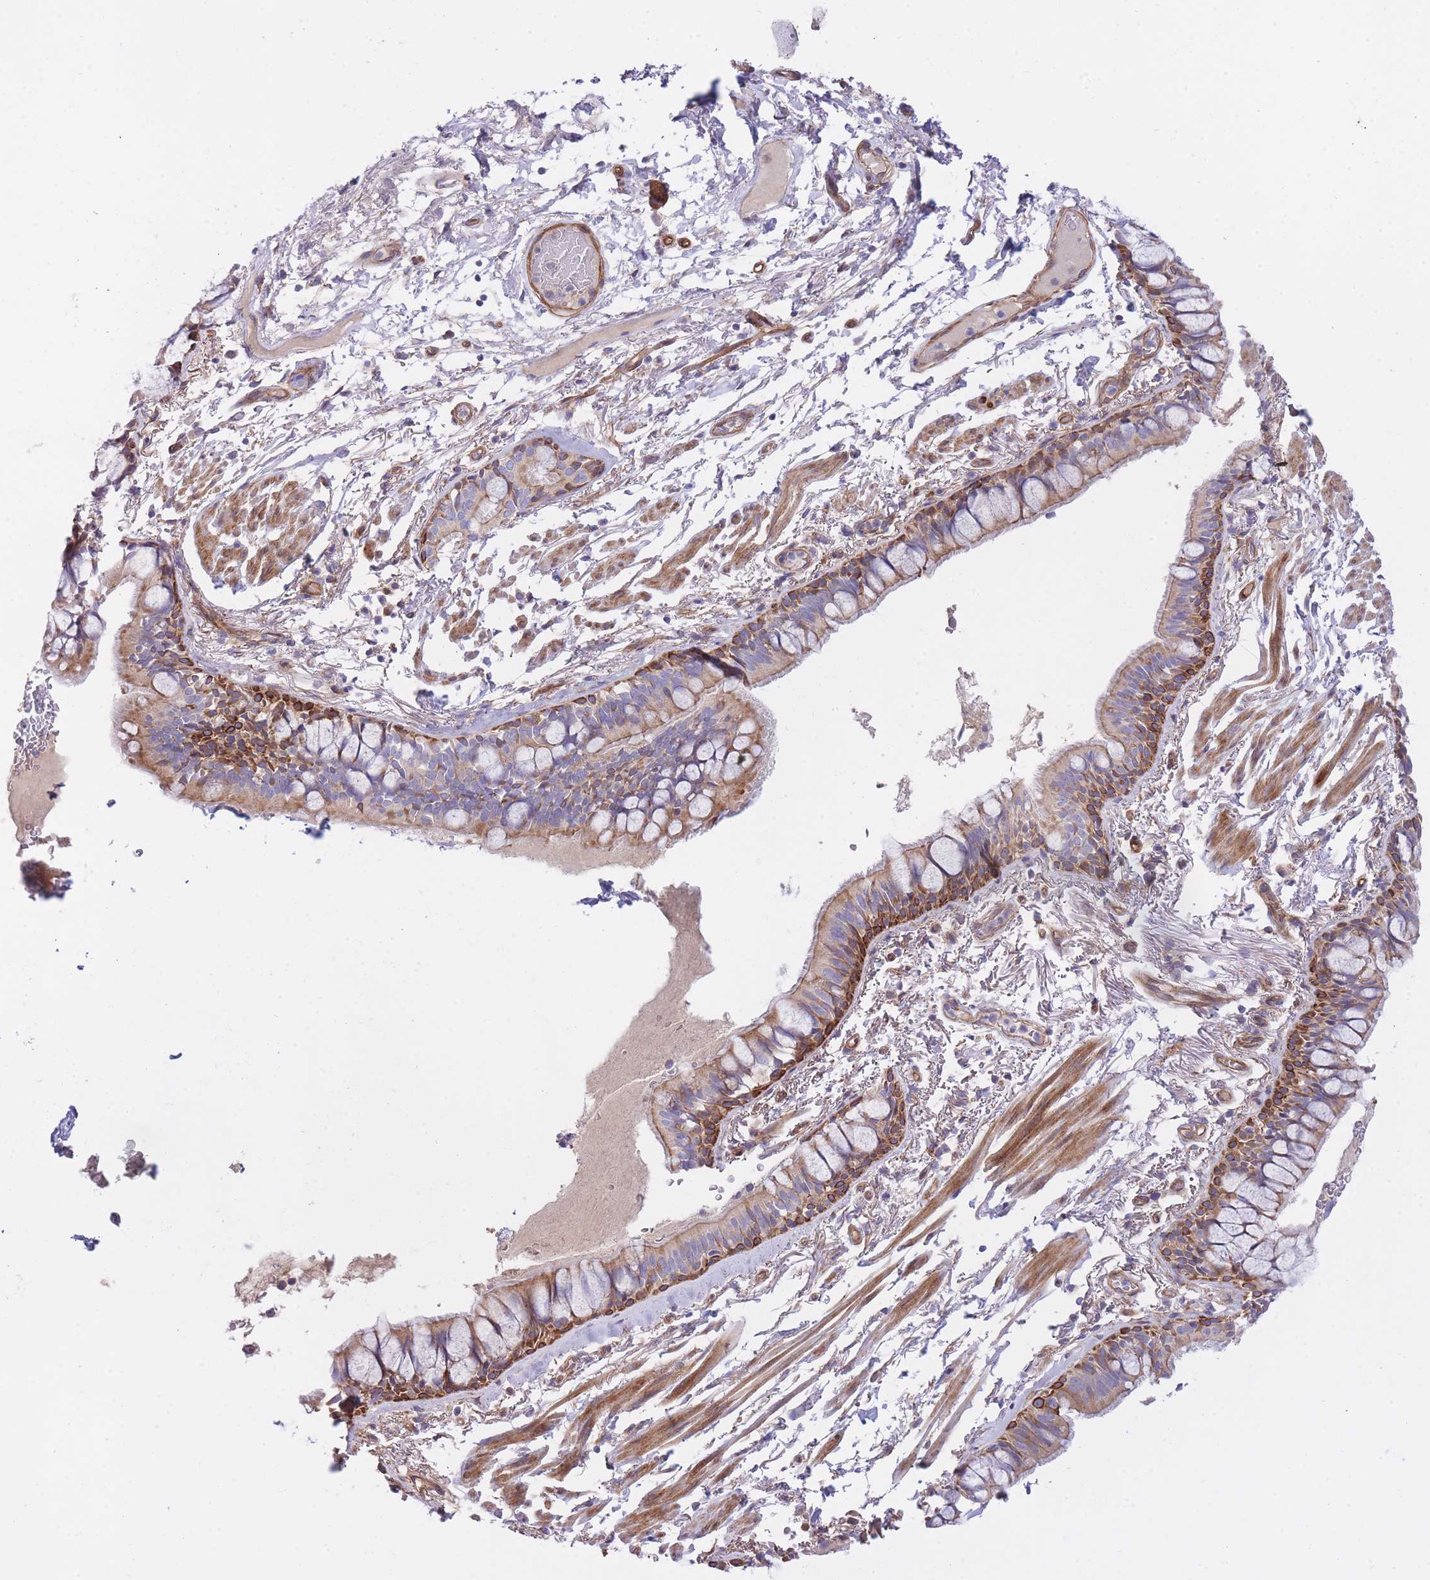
{"staining": {"intensity": "strong", "quantity": "<25%", "location": "cytoplasmic/membranous"}, "tissue": "bronchus", "cell_type": "Respiratory epithelial cells", "image_type": "normal", "snomed": [{"axis": "morphology", "description": "Normal tissue, NOS"}, {"axis": "topography", "description": "Bronchus"}], "caption": "Immunohistochemical staining of benign human bronchus demonstrates strong cytoplasmic/membranous protein staining in about <25% of respiratory epithelial cells.", "gene": "CHAC1", "patient": {"sex": "male", "age": 70}}